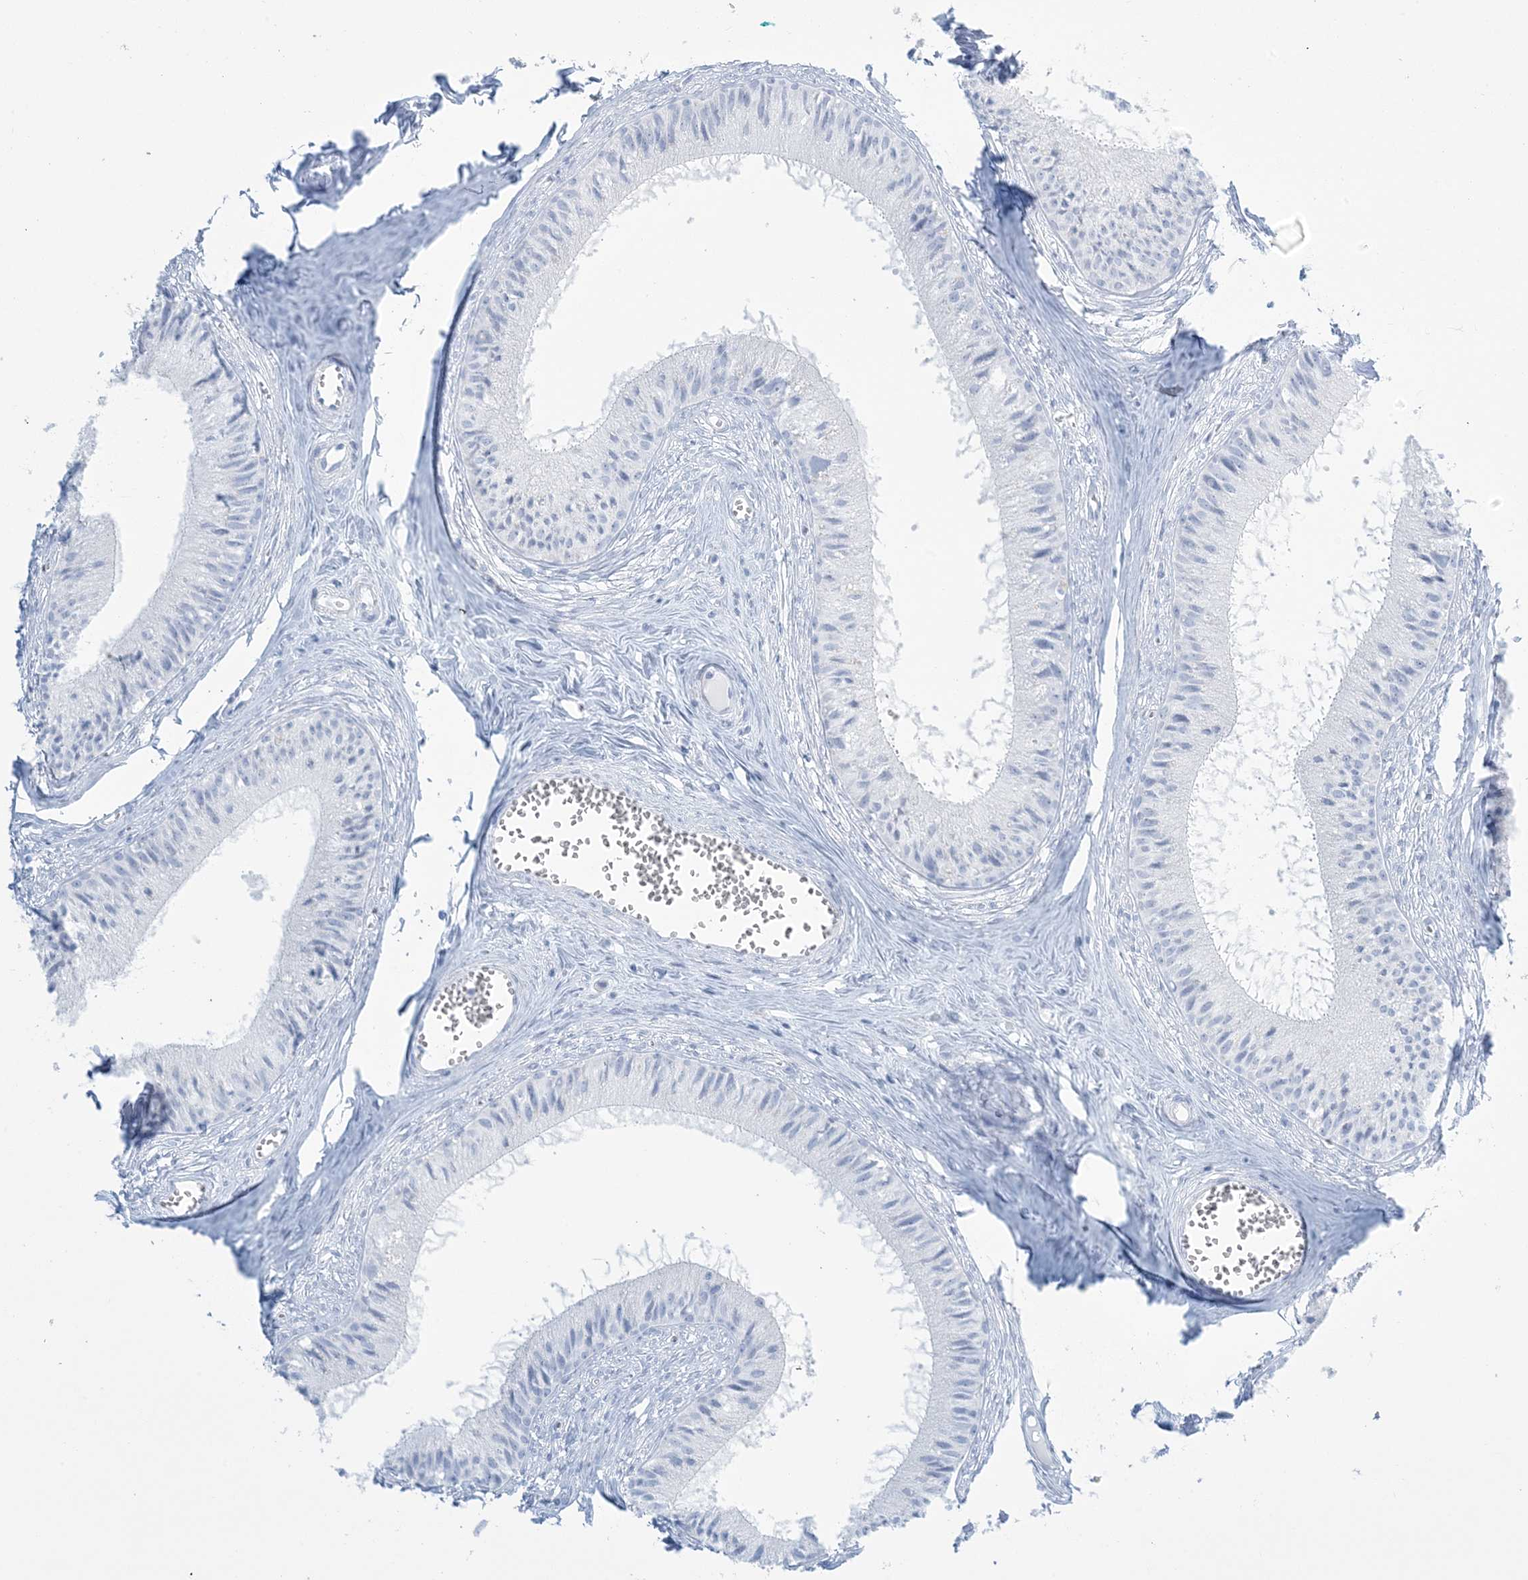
{"staining": {"intensity": "negative", "quantity": "none", "location": "none"}, "tissue": "epididymis", "cell_type": "Glandular cells", "image_type": "normal", "snomed": [{"axis": "morphology", "description": "Normal tissue, NOS"}, {"axis": "topography", "description": "Epididymis"}], "caption": "Benign epididymis was stained to show a protein in brown. There is no significant expression in glandular cells. (Immunohistochemistry, brightfield microscopy, high magnification).", "gene": "AGXT", "patient": {"sex": "male", "age": 36}}